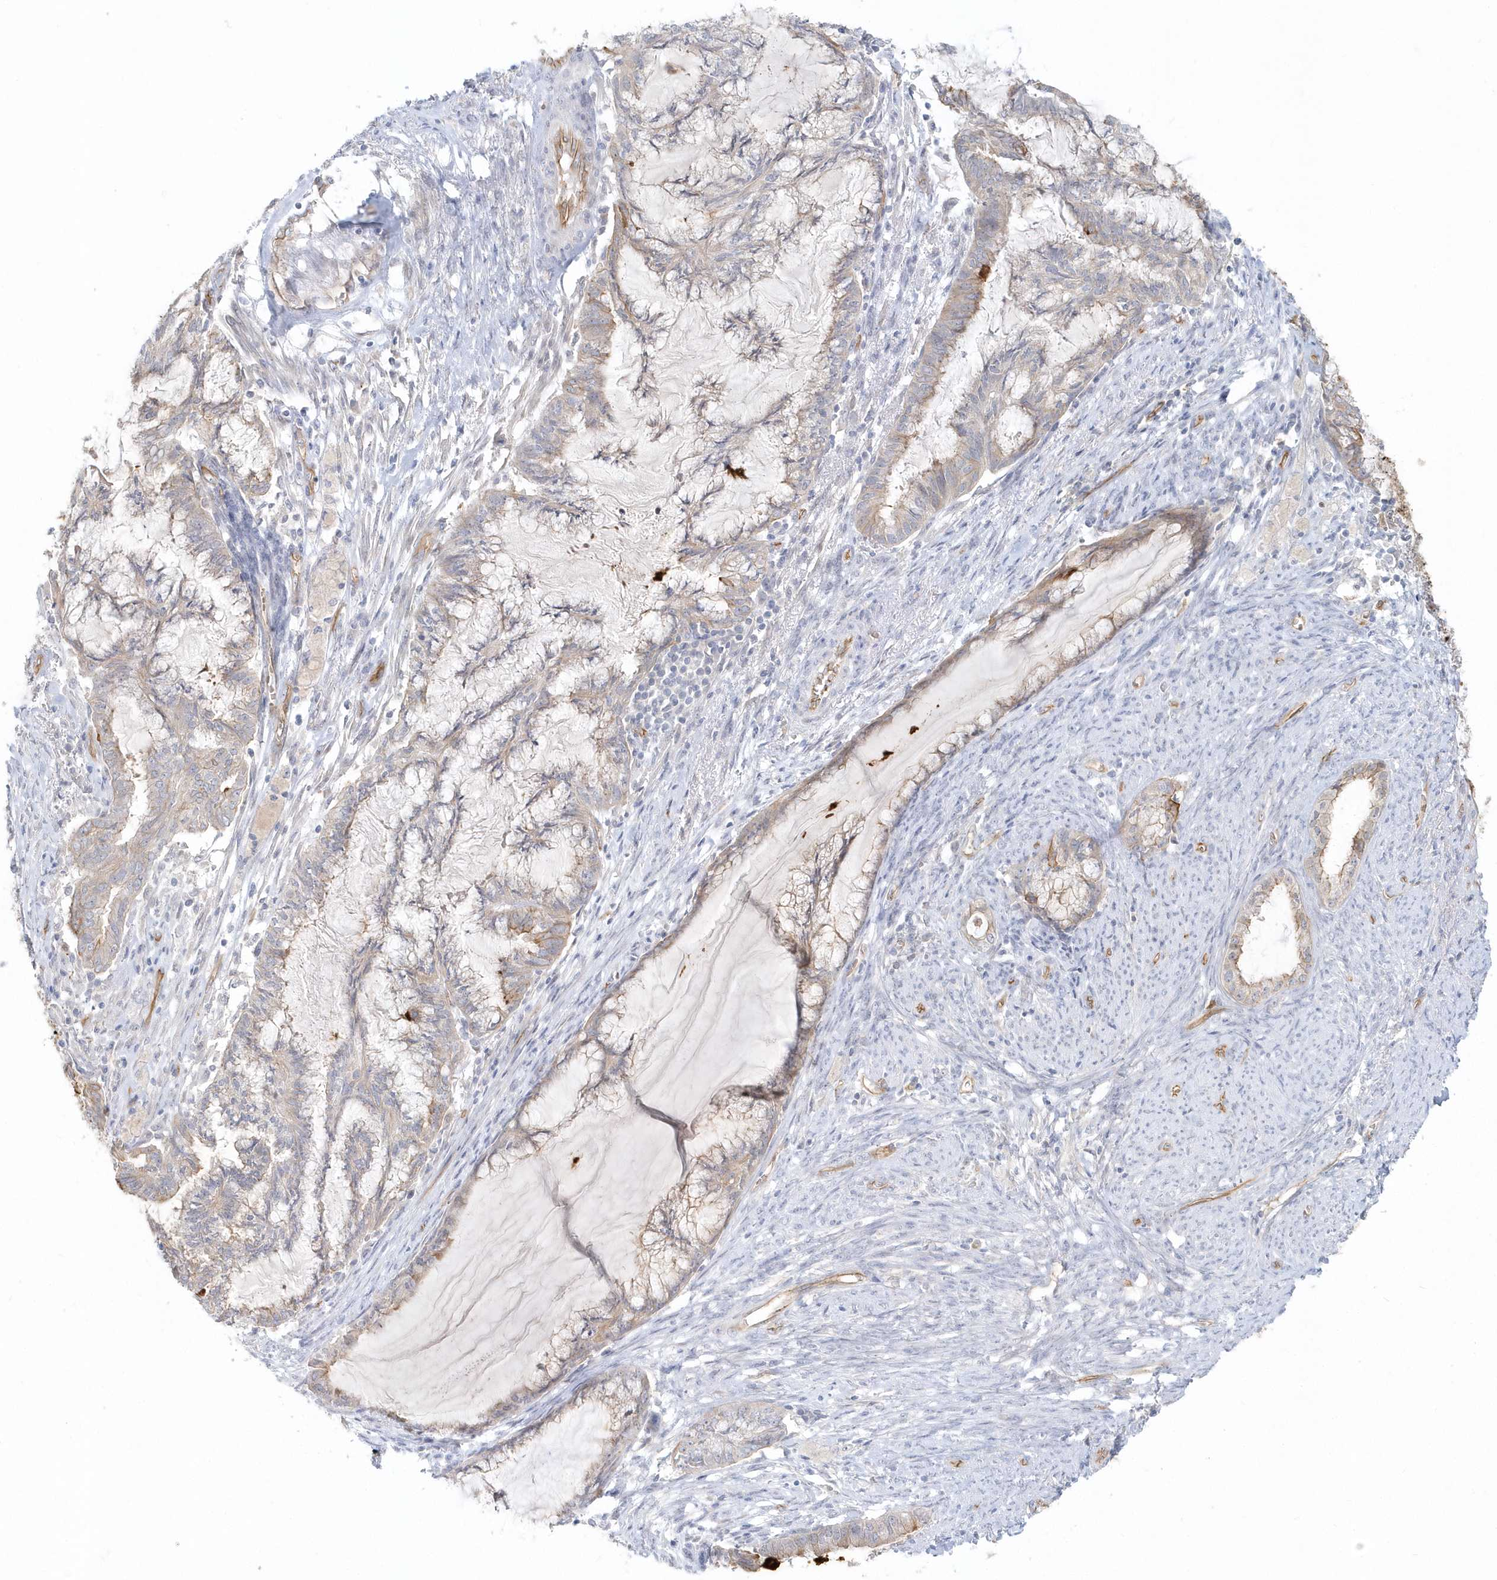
{"staining": {"intensity": "weak", "quantity": "<25%", "location": "cytoplasmic/membranous"}, "tissue": "endometrial cancer", "cell_type": "Tumor cells", "image_type": "cancer", "snomed": [{"axis": "morphology", "description": "Adenocarcinoma, NOS"}, {"axis": "topography", "description": "Endometrium"}], "caption": "Human endometrial adenocarcinoma stained for a protein using immunohistochemistry (IHC) demonstrates no staining in tumor cells.", "gene": "DNAH1", "patient": {"sex": "female", "age": 86}}